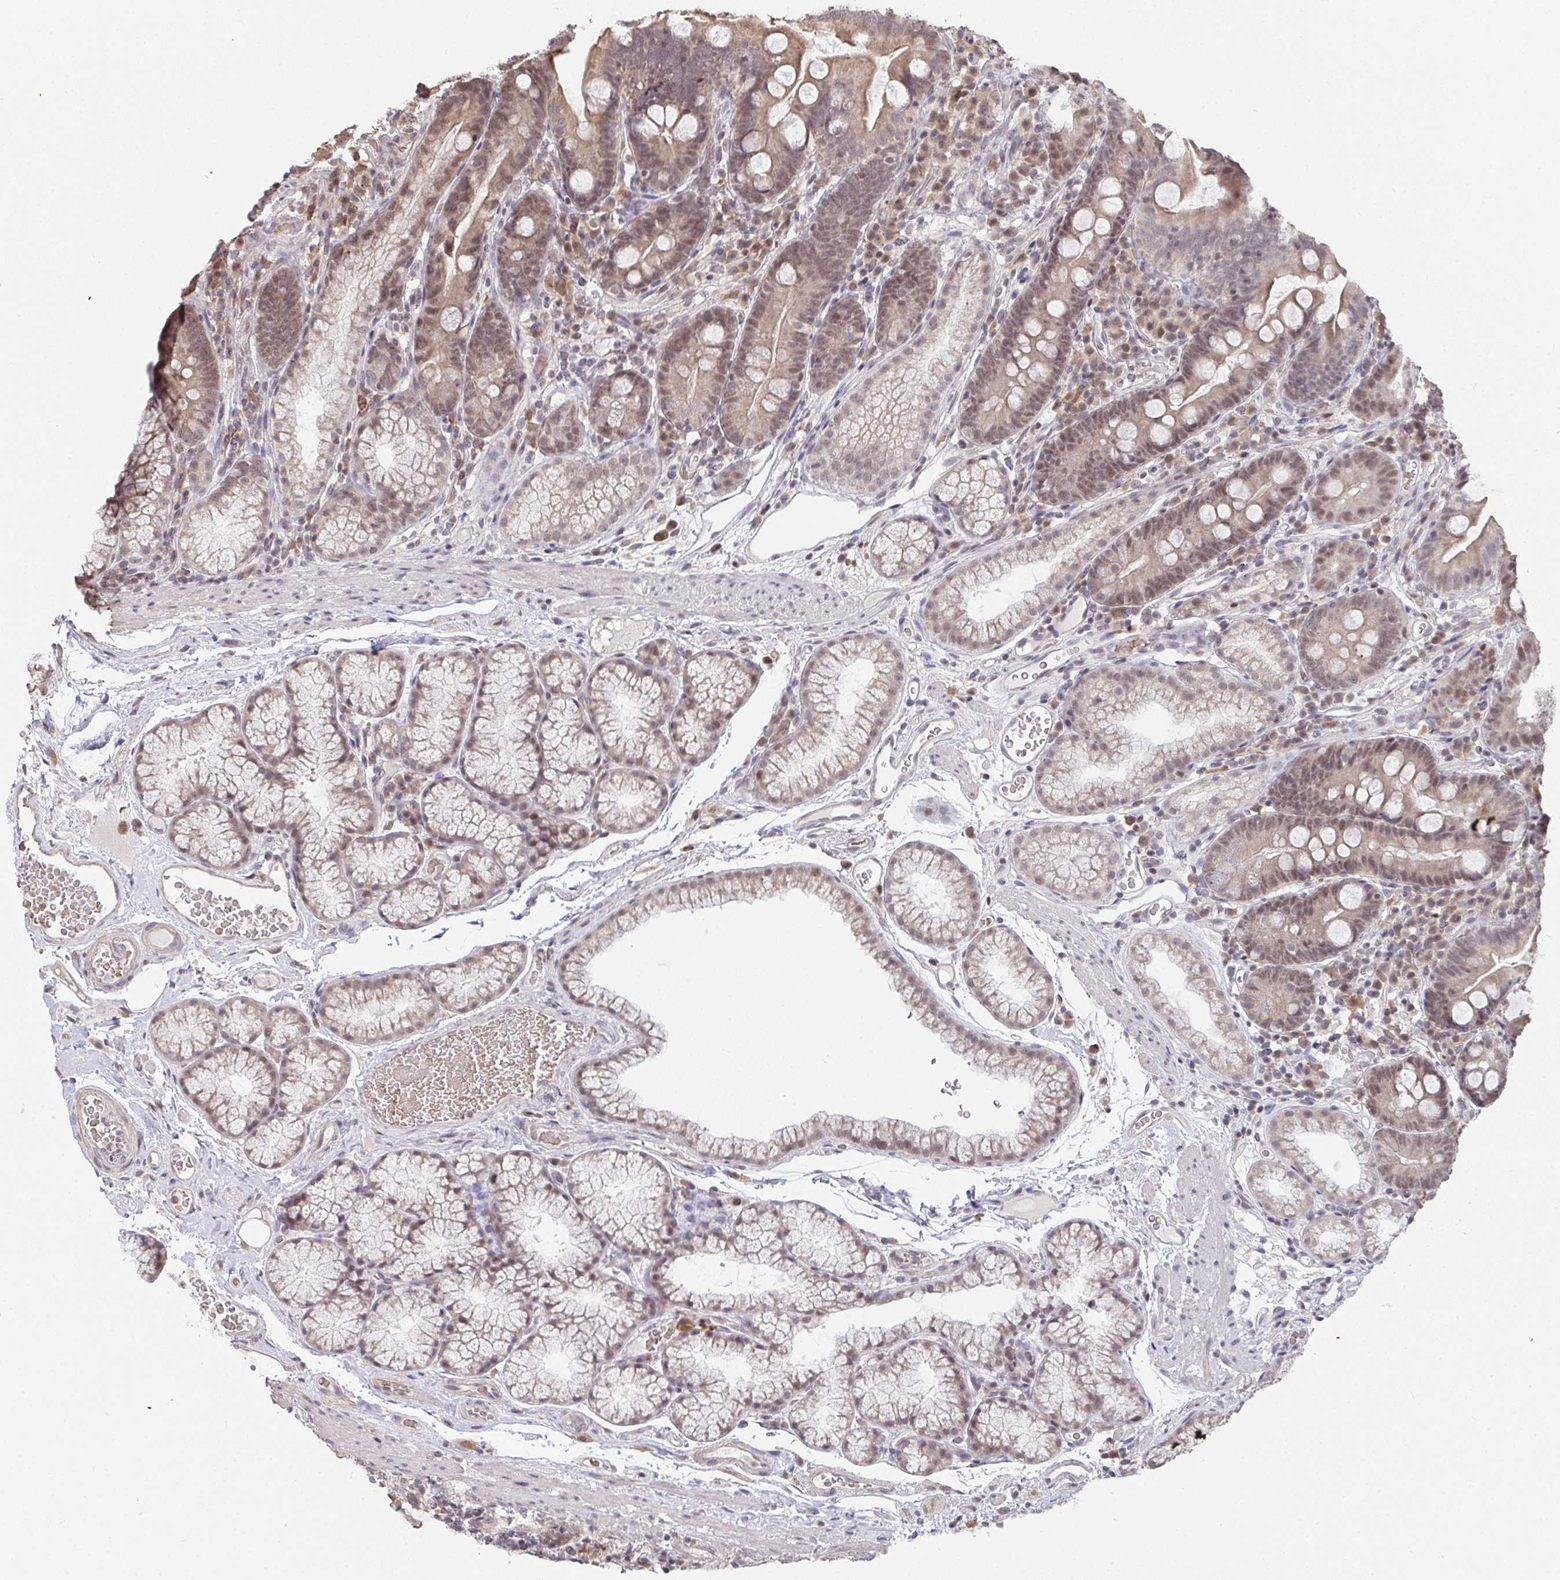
{"staining": {"intensity": "moderate", "quantity": ">75%", "location": "cytoplasmic/membranous,nuclear"}, "tissue": "duodenum", "cell_type": "Glandular cells", "image_type": "normal", "snomed": [{"axis": "morphology", "description": "Normal tissue, NOS"}, {"axis": "topography", "description": "Duodenum"}], "caption": "About >75% of glandular cells in unremarkable human duodenum reveal moderate cytoplasmic/membranous,nuclear protein expression as visualized by brown immunohistochemical staining.", "gene": "SAP30", "patient": {"sex": "female", "age": 67}}